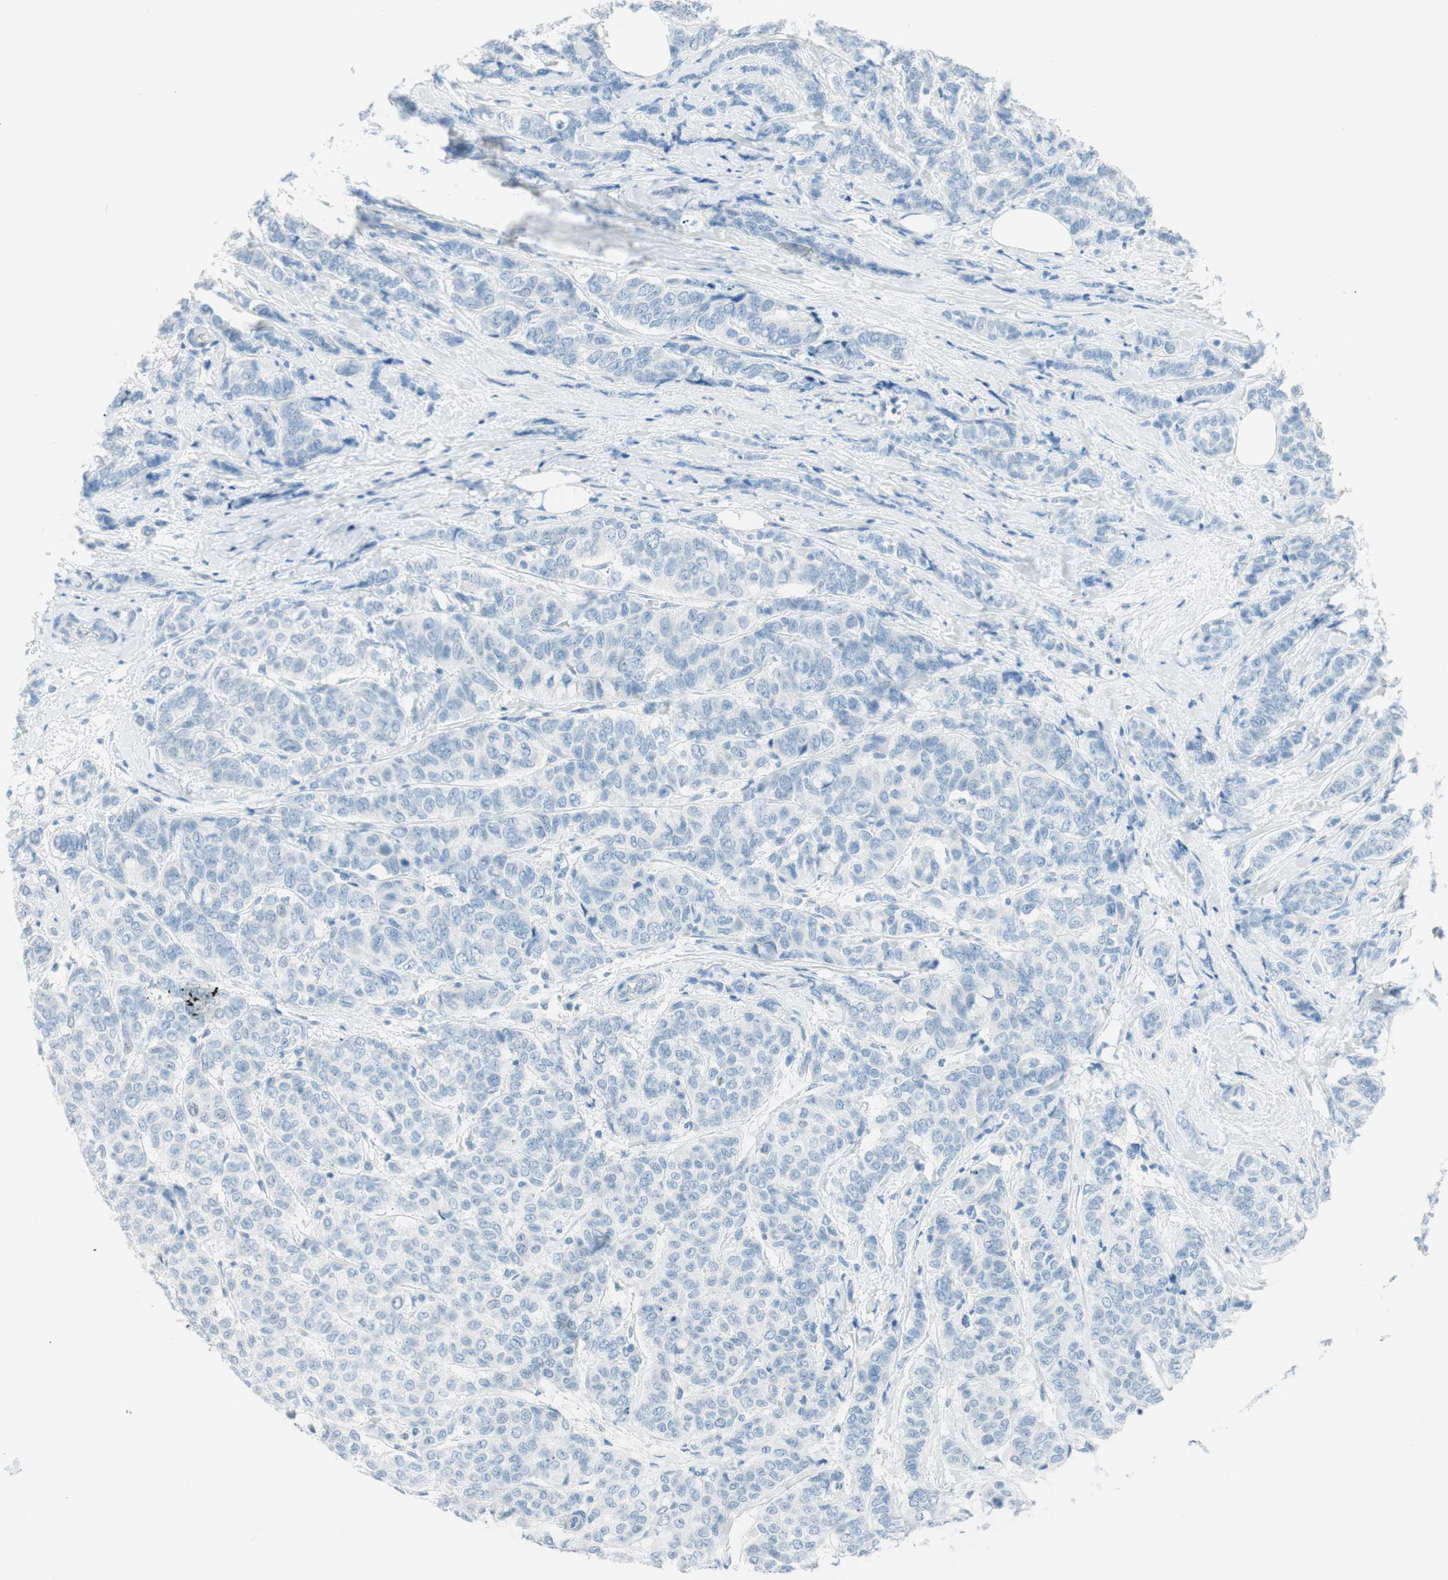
{"staining": {"intensity": "negative", "quantity": "none", "location": "none"}, "tissue": "breast cancer", "cell_type": "Tumor cells", "image_type": "cancer", "snomed": [{"axis": "morphology", "description": "Lobular carcinoma"}, {"axis": "topography", "description": "Breast"}], "caption": "IHC histopathology image of neoplastic tissue: human breast lobular carcinoma stained with DAB (3,3'-diaminobenzidine) exhibits no significant protein expression in tumor cells.", "gene": "TNFRSF13C", "patient": {"sex": "female", "age": 60}}